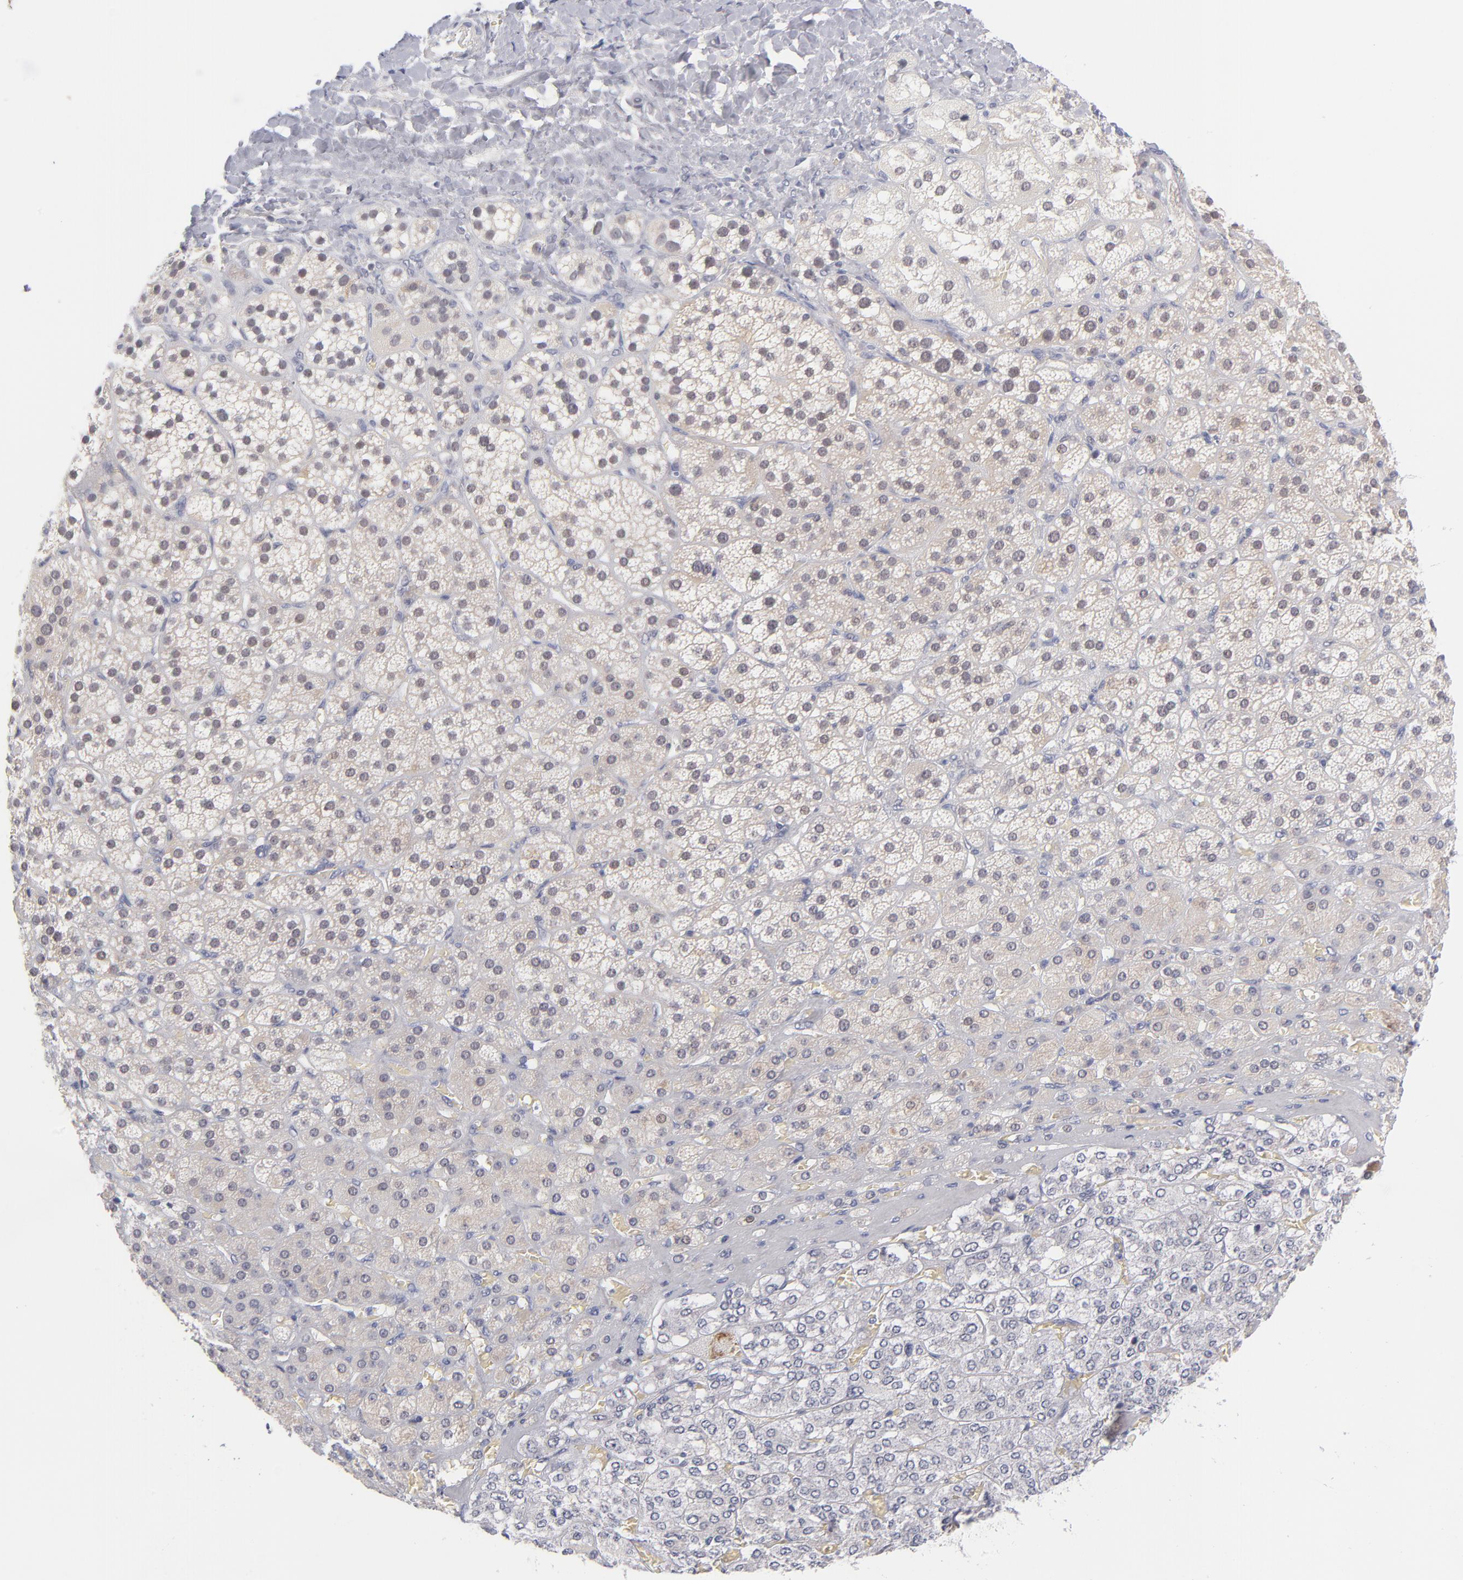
{"staining": {"intensity": "weak", "quantity": "25%-75%", "location": "nuclear"}, "tissue": "adrenal gland", "cell_type": "Glandular cells", "image_type": "normal", "snomed": [{"axis": "morphology", "description": "Normal tissue, NOS"}, {"axis": "topography", "description": "Adrenal gland"}], "caption": "A brown stain shows weak nuclear positivity of a protein in glandular cells of normal human adrenal gland.", "gene": "WSB1", "patient": {"sex": "female", "age": 71}}